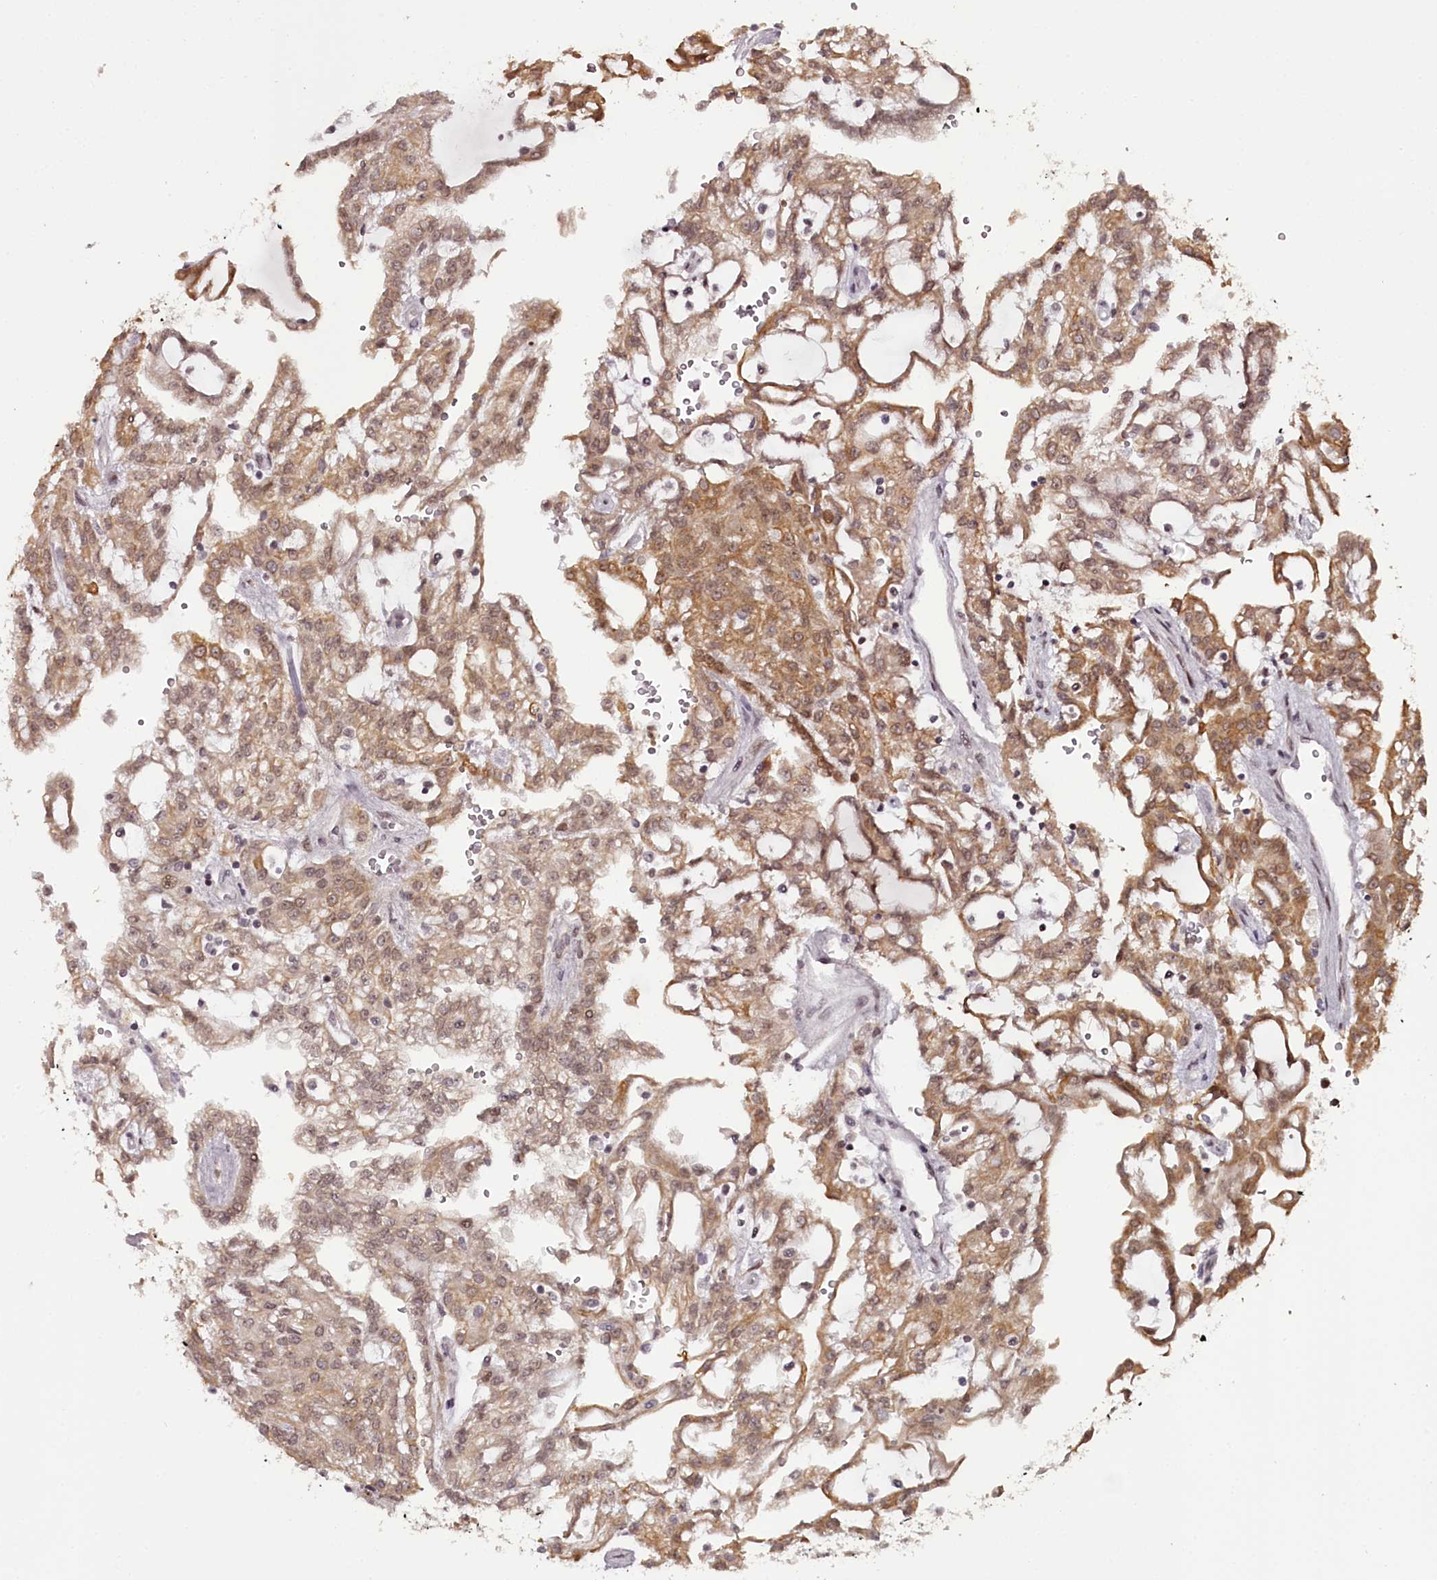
{"staining": {"intensity": "moderate", "quantity": ">75%", "location": "cytoplasmic/membranous,nuclear"}, "tissue": "renal cancer", "cell_type": "Tumor cells", "image_type": "cancer", "snomed": [{"axis": "morphology", "description": "Adenocarcinoma, NOS"}, {"axis": "topography", "description": "Kidney"}], "caption": "Immunohistochemical staining of human renal adenocarcinoma demonstrates medium levels of moderate cytoplasmic/membranous and nuclear protein positivity in about >75% of tumor cells.", "gene": "THYN1", "patient": {"sex": "male", "age": 63}}